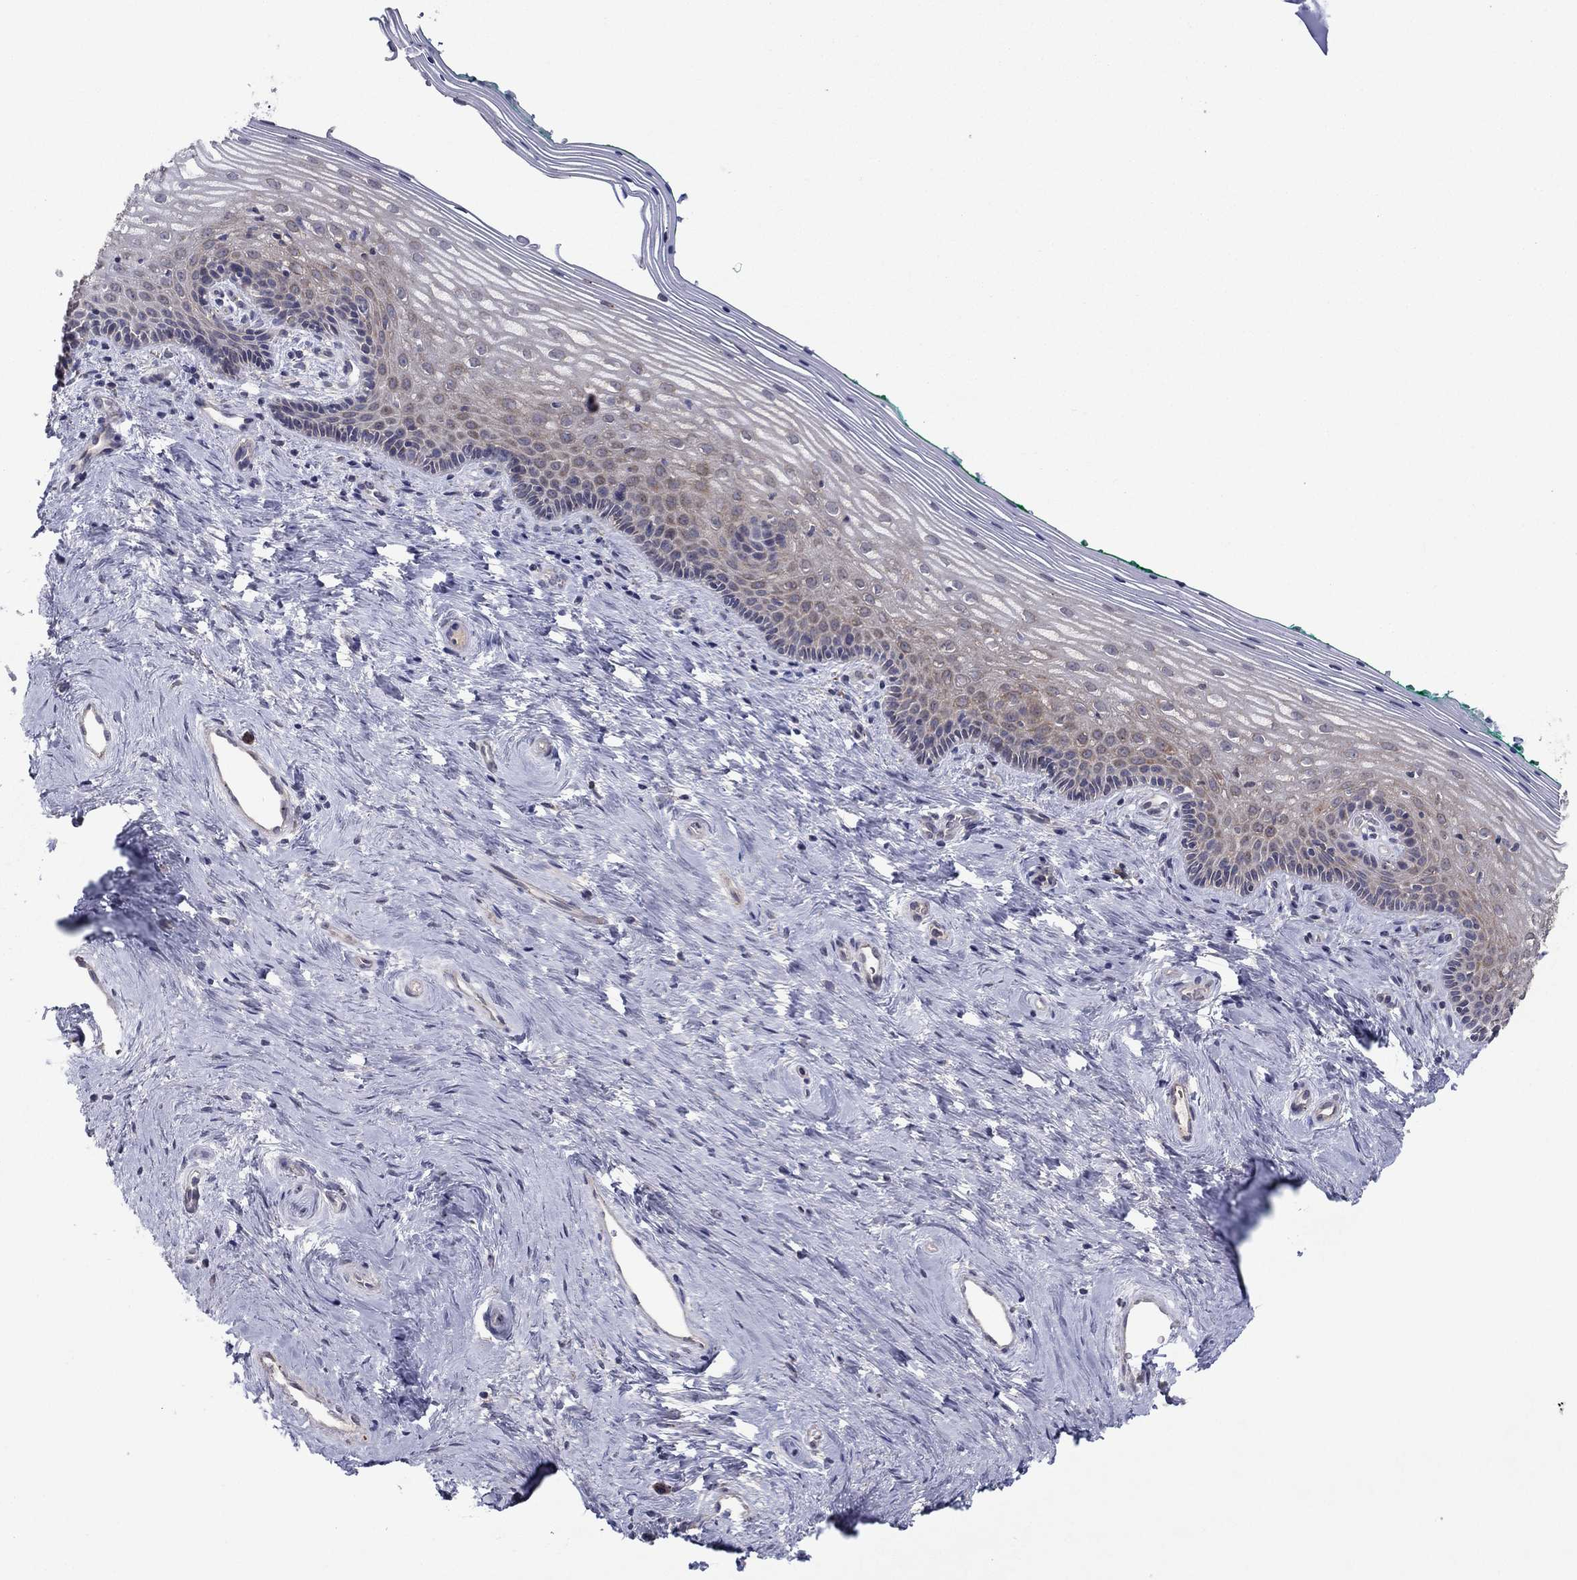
{"staining": {"intensity": "weak", "quantity": "25%-75%", "location": "cytoplasmic/membranous"}, "tissue": "vagina", "cell_type": "Squamous epithelial cells", "image_type": "normal", "snomed": [{"axis": "morphology", "description": "Normal tissue, NOS"}, {"axis": "topography", "description": "Vagina"}], "caption": "A micrograph showing weak cytoplasmic/membranous staining in approximately 25%-75% of squamous epithelial cells in benign vagina, as visualized by brown immunohistochemical staining.", "gene": "CRACDL", "patient": {"sex": "female", "age": 45}}